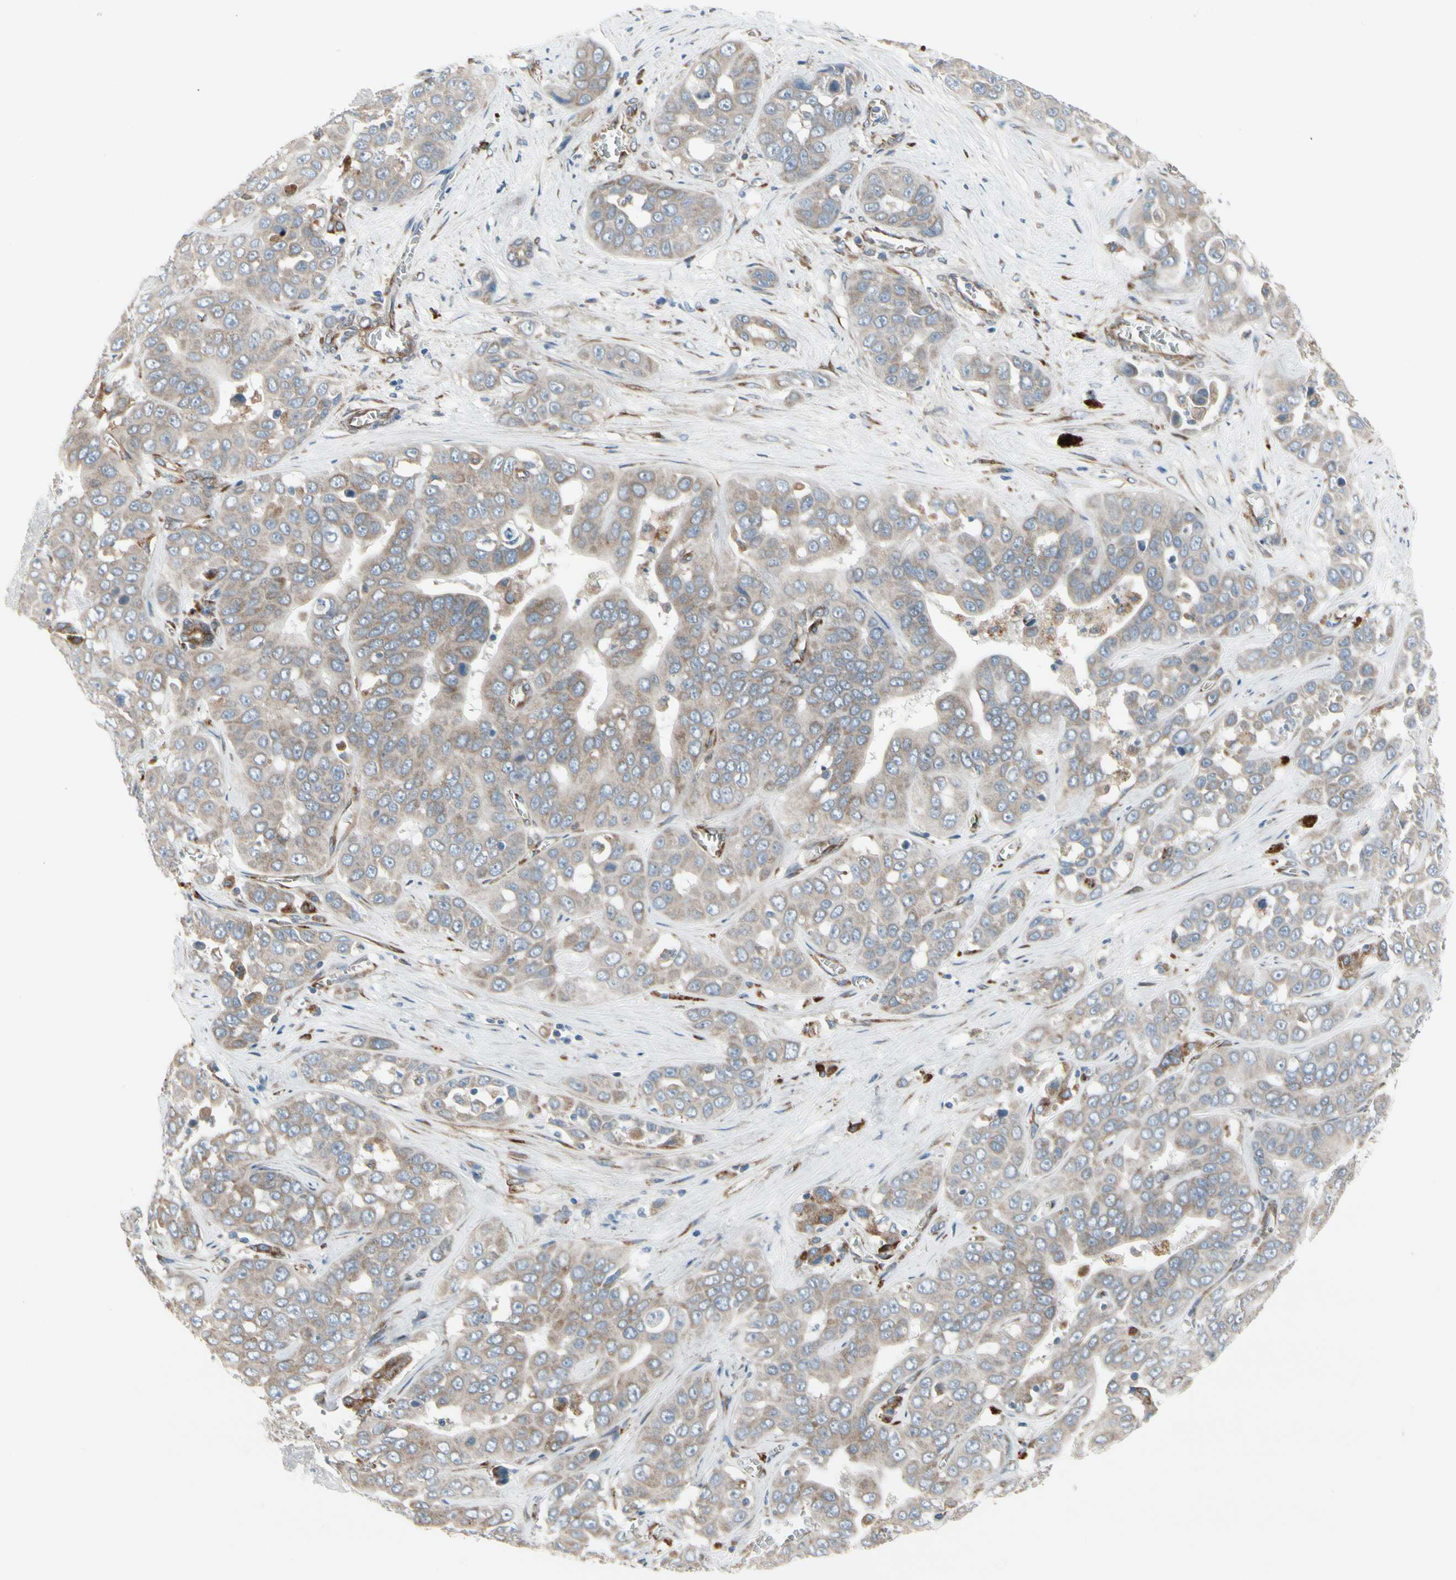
{"staining": {"intensity": "weak", "quantity": ">75%", "location": "cytoplasmic/membranous"}, "tissue": "liver cancer", "cell_type": "Tumor cells", "image_type": "cancer", "snomed": [{"axis": "morphology", "description": "Cholangiocarcinoma"}, {"axis": "topography", "description": "Liver"}], "caption": "Protein expression analysis of human liver cancer (cholangiocarcinoma) reveals weak cytoplasmic/membranous staining in about >75% of tumor cells. (Brightfield microscopy of DAB IHC at high magnification).", "gene": "FNDC3A", "patient": {"sex": "female", "age": 52}}